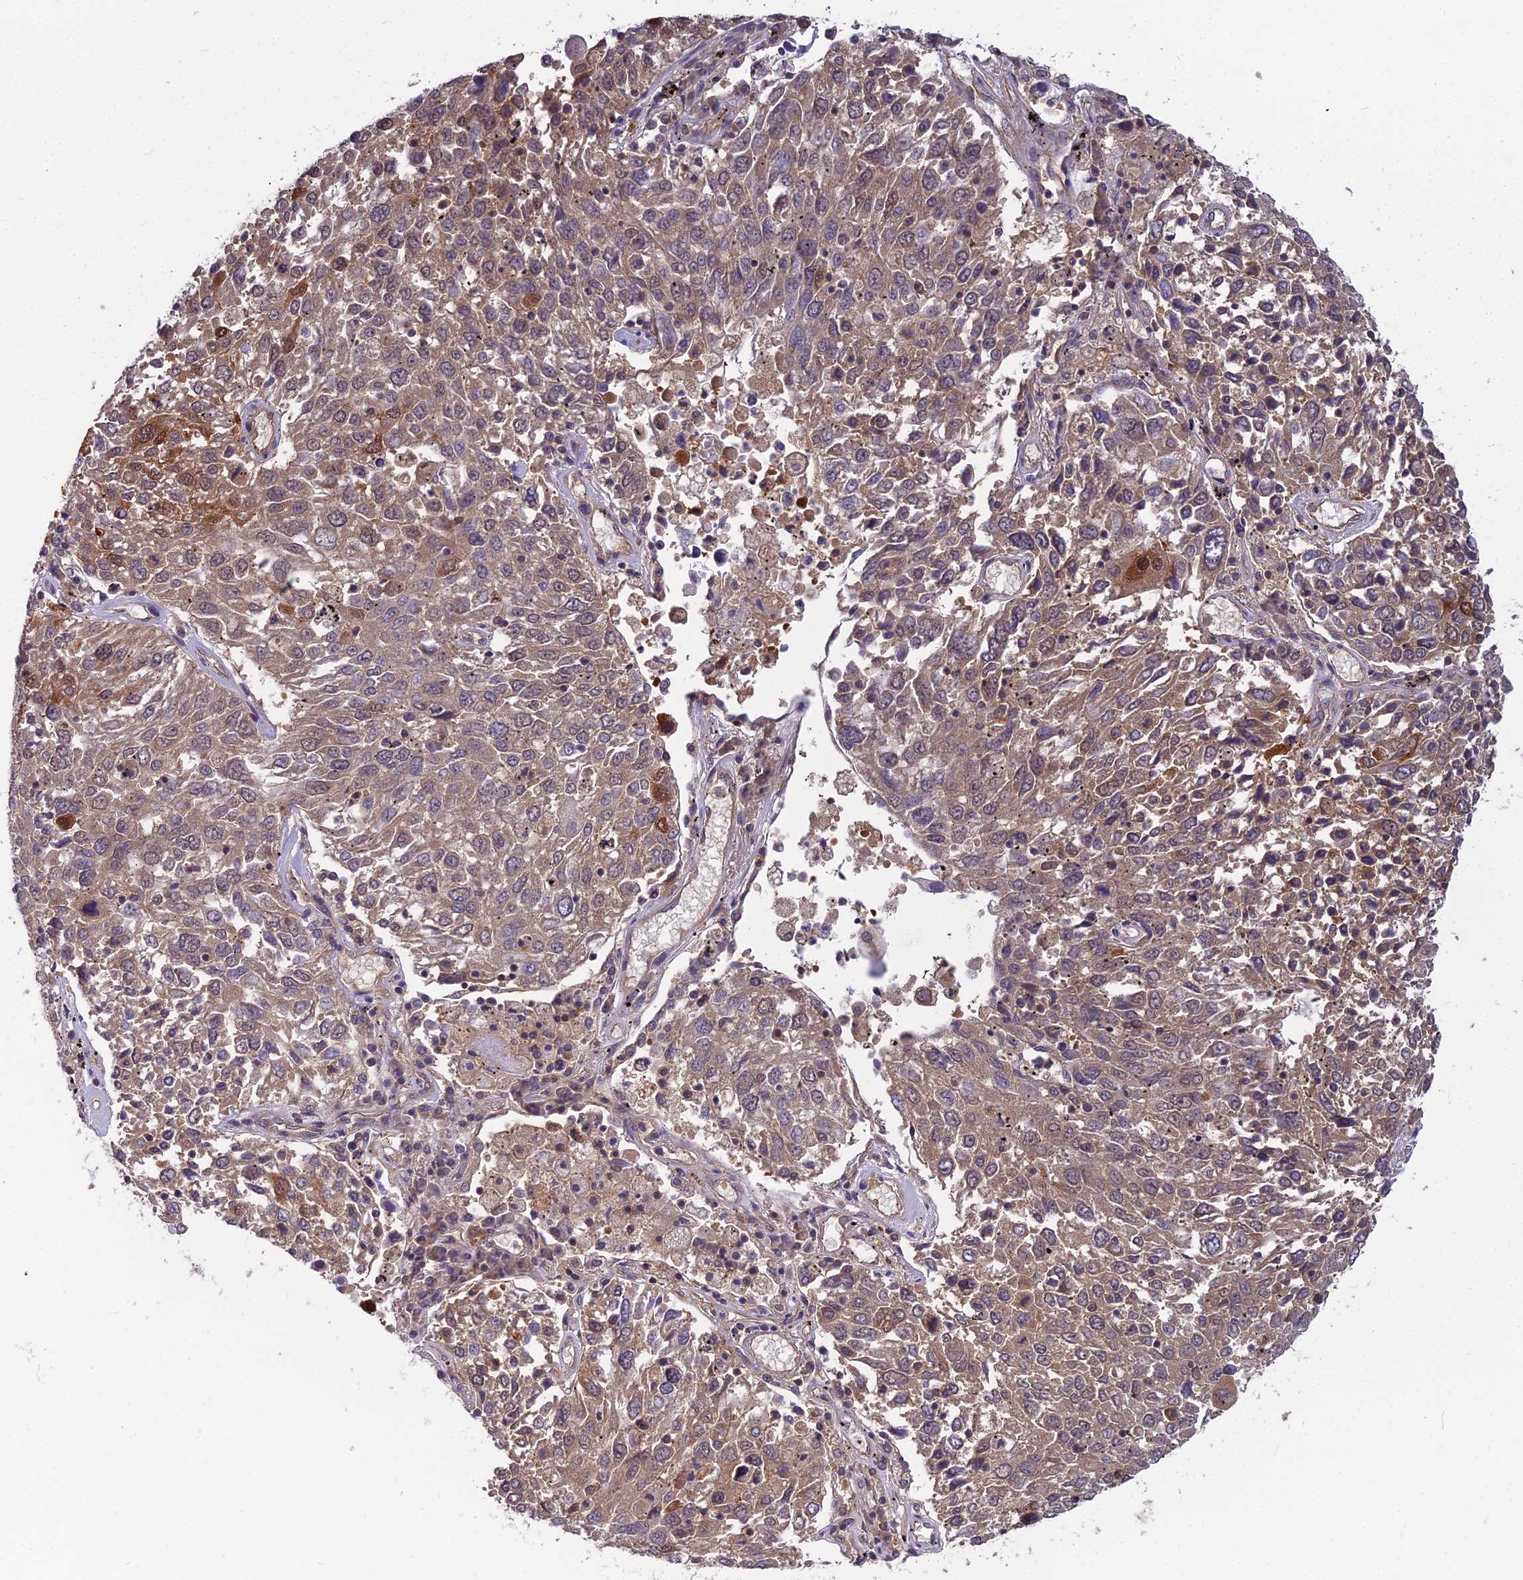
{"staining": {"intensity": "moderate", "quantity": "<25%", "location": "cytoplasmic/membranous"}, "tissue": "lung cancer", "cell_type": "Tumor cells", "image_type": "cancer", "snomed": [{"axis": "morphology", "description": "Squamous cell carcinoma, NOS"}, {"axis": "topography", "description": "Lung"}], "caption": "Lung cancer (squamous cell carcinoma) tissue shows moderate cytoplasmic/membranous expression in about <25% of tumor cells", "gene": "MVD", "patient": {"sex": "male", "age": 65}}